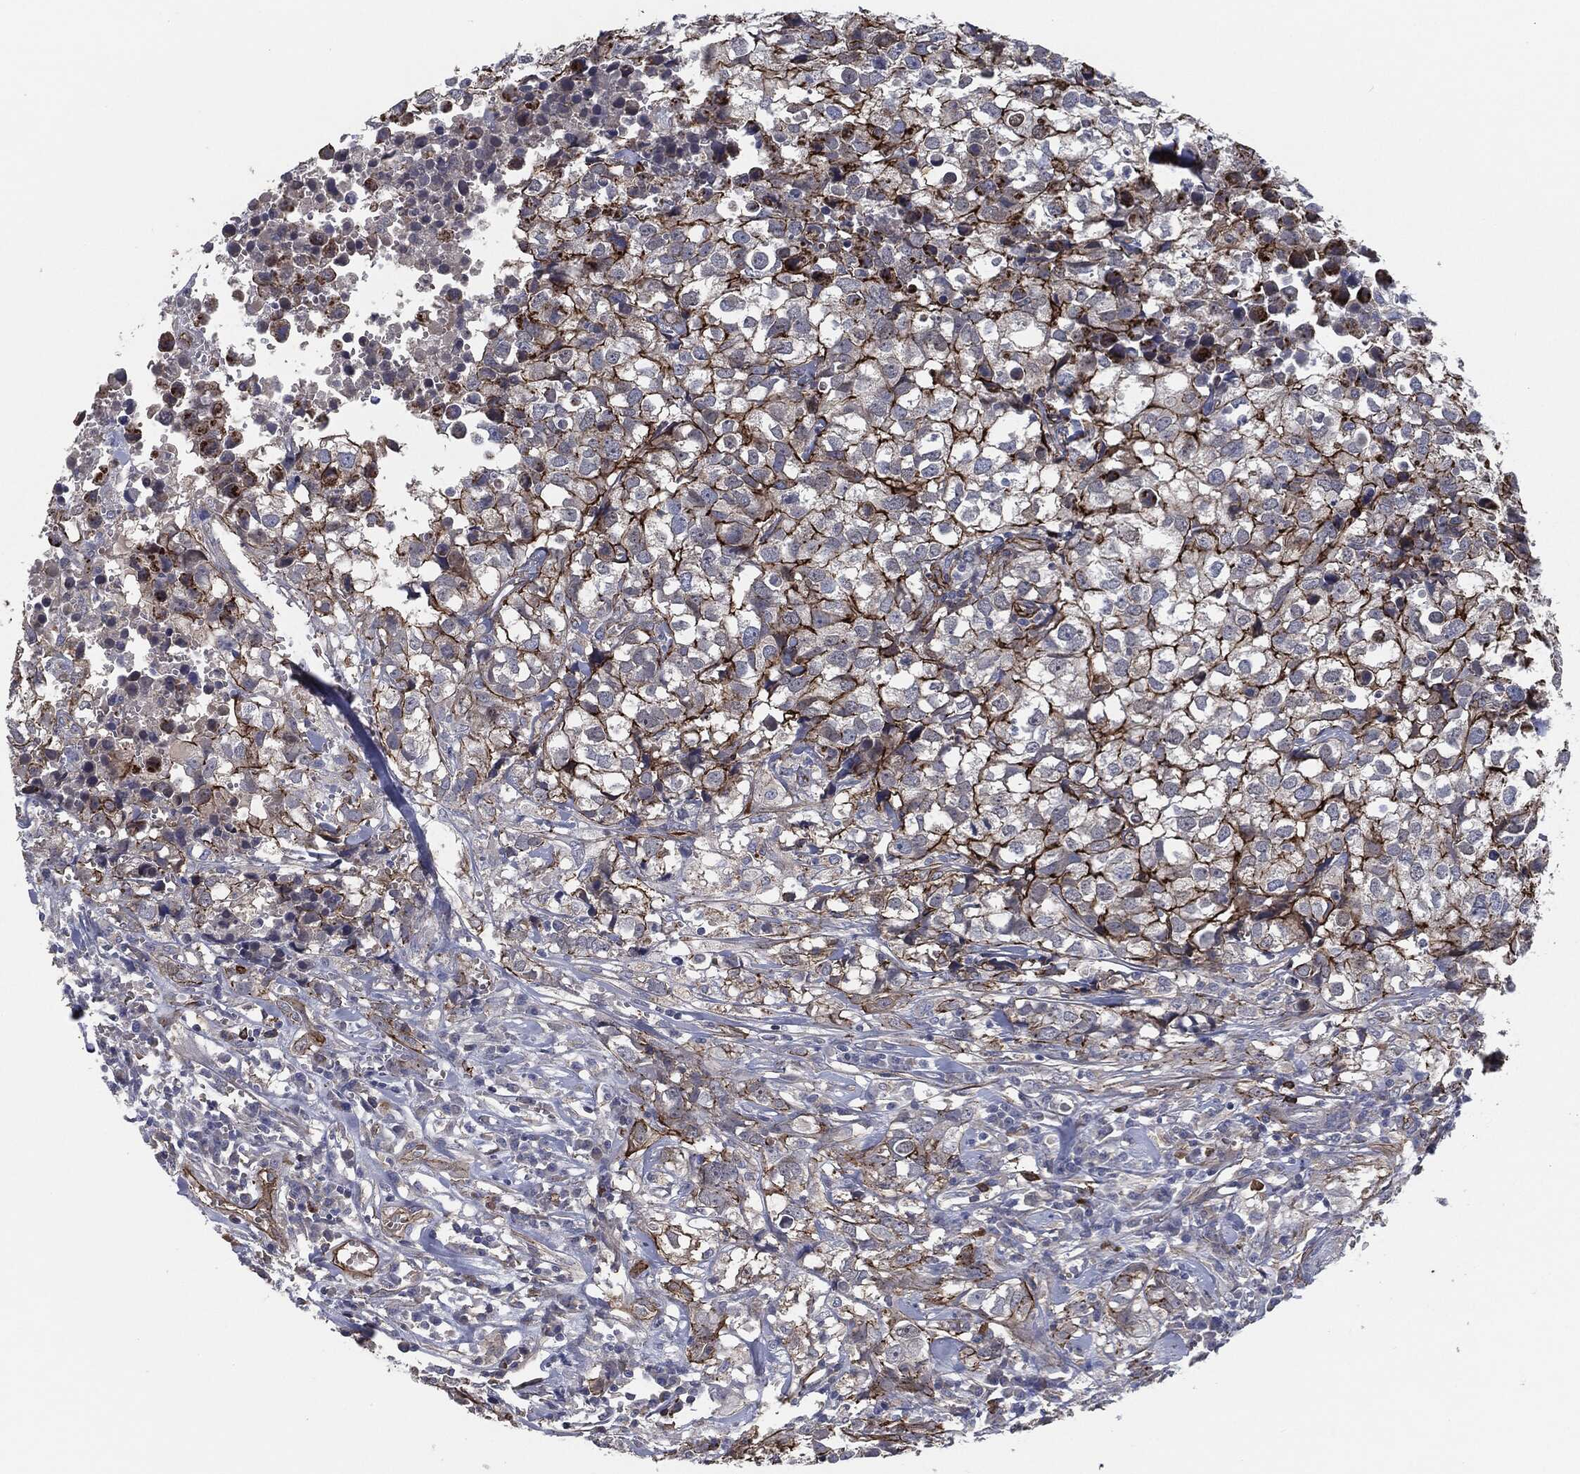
{"staining": {"intensity": "strong", "quantity": "25%-75%", "location": "cytoplasmic/membranous"}, "tissue": "breast cancer", "cell_type": "Tumor cells", "image_type": "cancer", "snomed": [{"axis": "morphology", "description": "Duct carcinoma"}, {"axis": "topography", "description": "Breast"}], "caption": "Tumor cells display high levels of strong cytoplasmic/membranous positivity in approximately 25%-75% of cells in breast cancer. (brown staining indicates protein expression, while blue staining denotes nuclei).", "gene": "SVIL", "patient": {"sex": "female", "age": 30}}